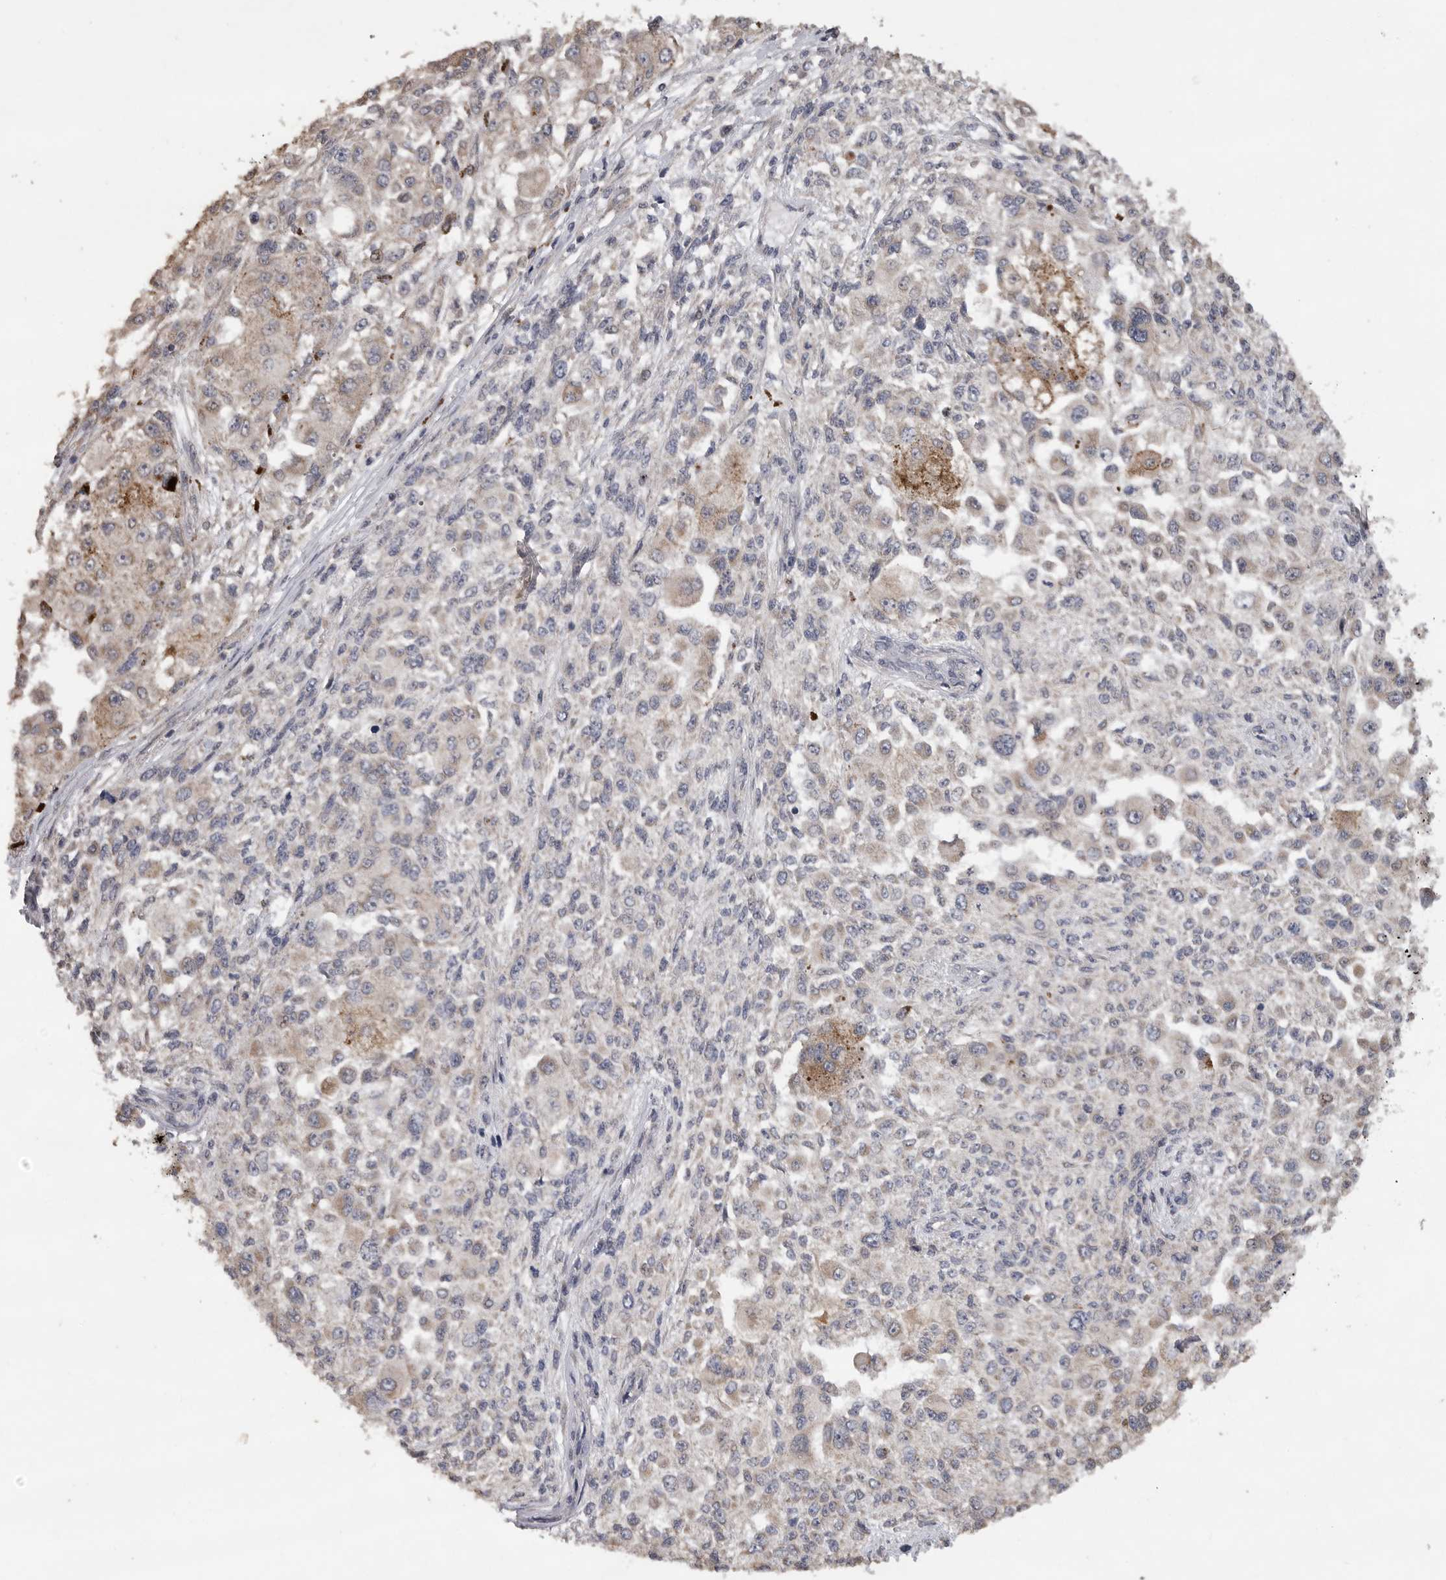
{"staining": {"intensity": "moderate", "quantity": "<25%", "location": "cytoplasmic/membranous"}, "tissue": "melanoma", "cell_type": "Tumor cells", "image_type": "cancer", "snomed": [{"axis": "morphology", "description": "Necrosis, NOS"}, {"axis": "morphology", "description": "Malignant melanoma, NOS"}, {"axis": "topography", "description": "Skin"}], "caption": "Melanoma stained for a protein (brown) exhibits moderate cytoplasmic/membranous positive expression in approximately <25% of tumor cells.", "gene": "EDEM3", "patient": {"sex": "female", "age": 87}}